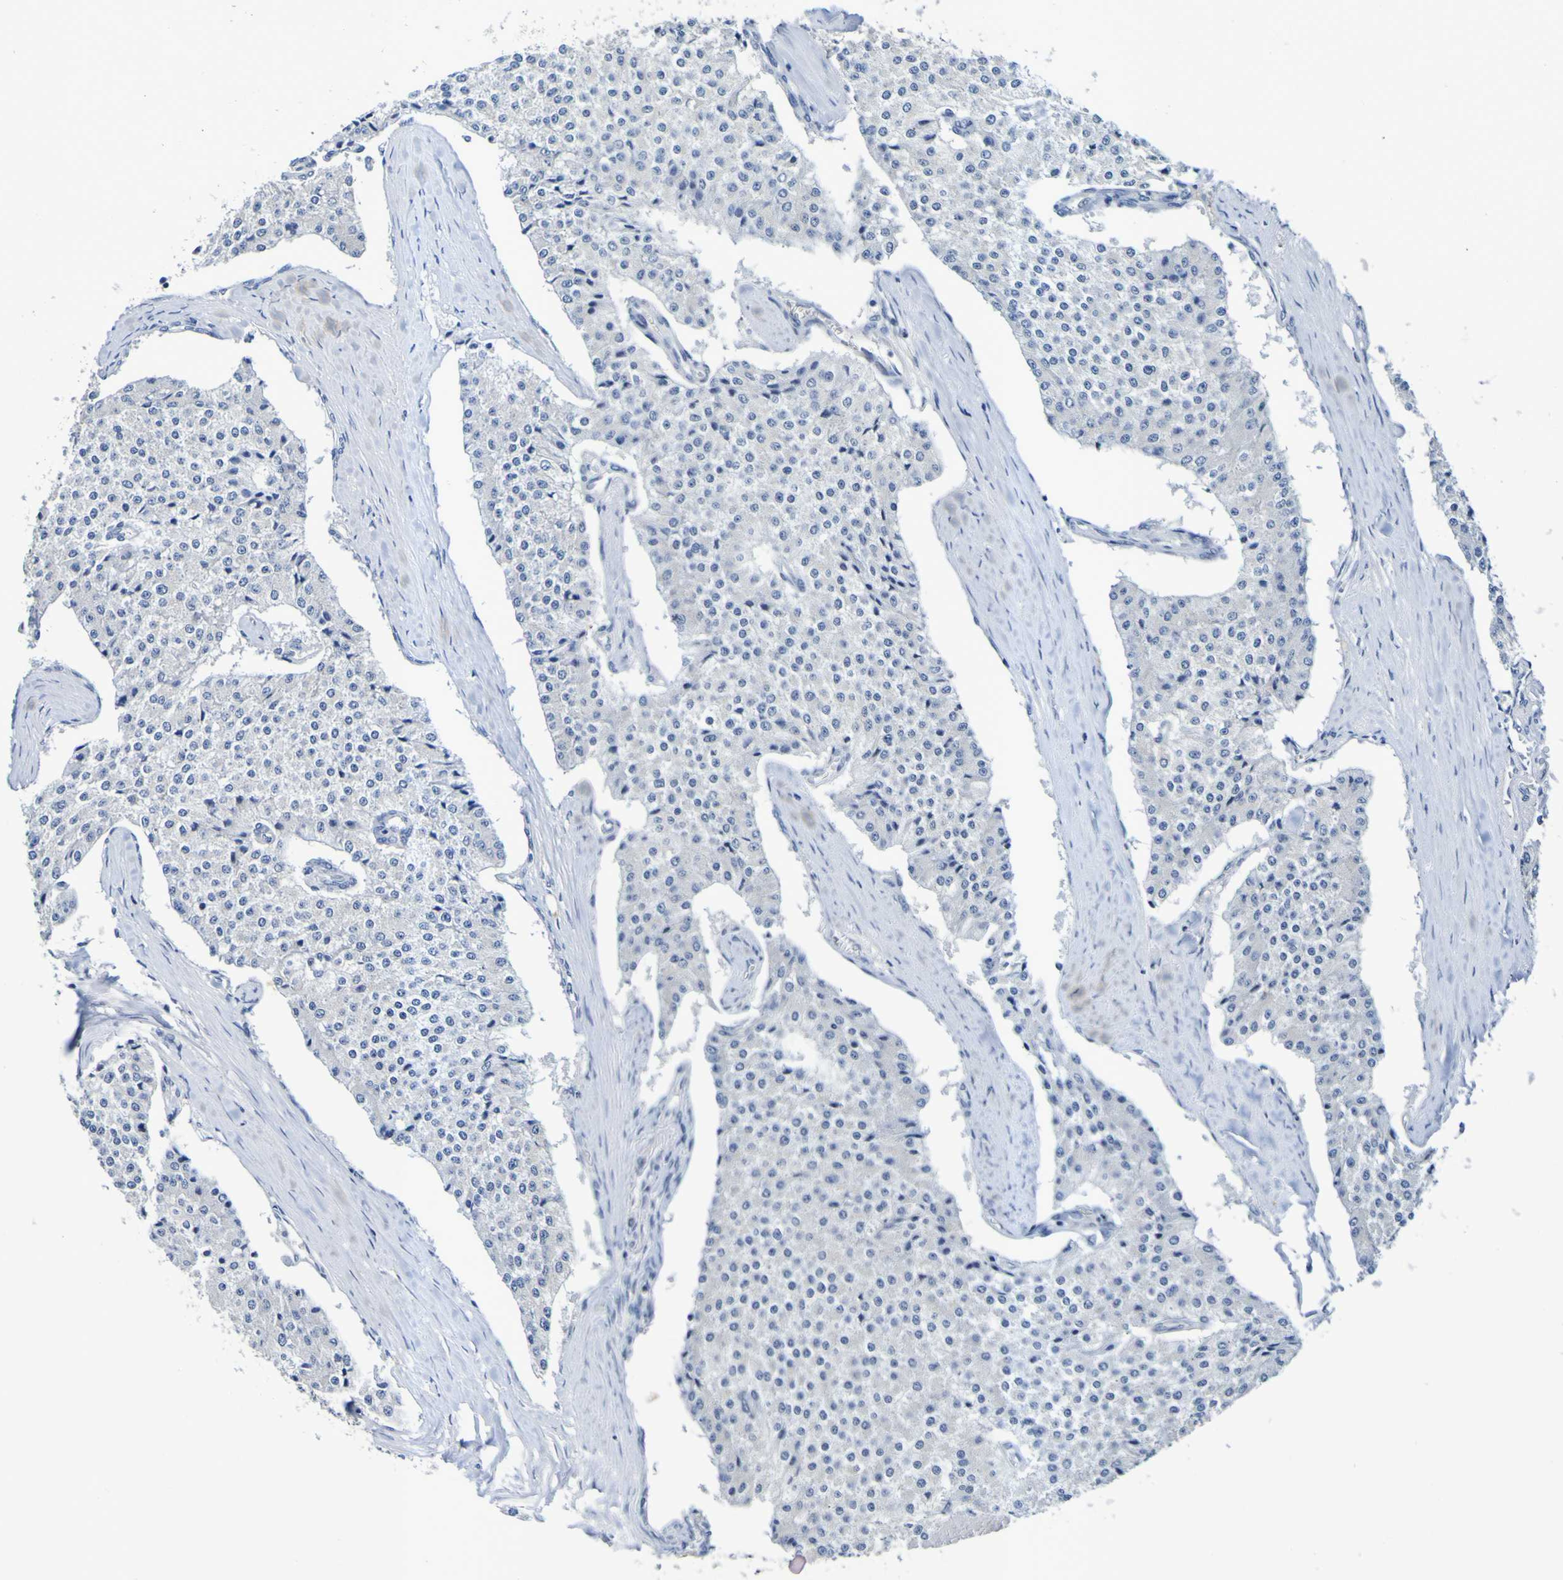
{"staining": {"intensity": "negative", "quantity": "none", "location": "none"}, "tissue": "carcinoid", "cell_type": "Tumor cells", "image_type": "cancer", "snomed": [{"axis": "morphology", "description": "Carcinoid, malignant, NOS"}, {"axis": "topography", "description": "Colon"}], "caption": "This is an immunohistochemistry image of human carcinoid (malignant). There is no positivity in tumor cells.", "gene": "VMA21", "patient": {"sex": "female", "age": 52}}